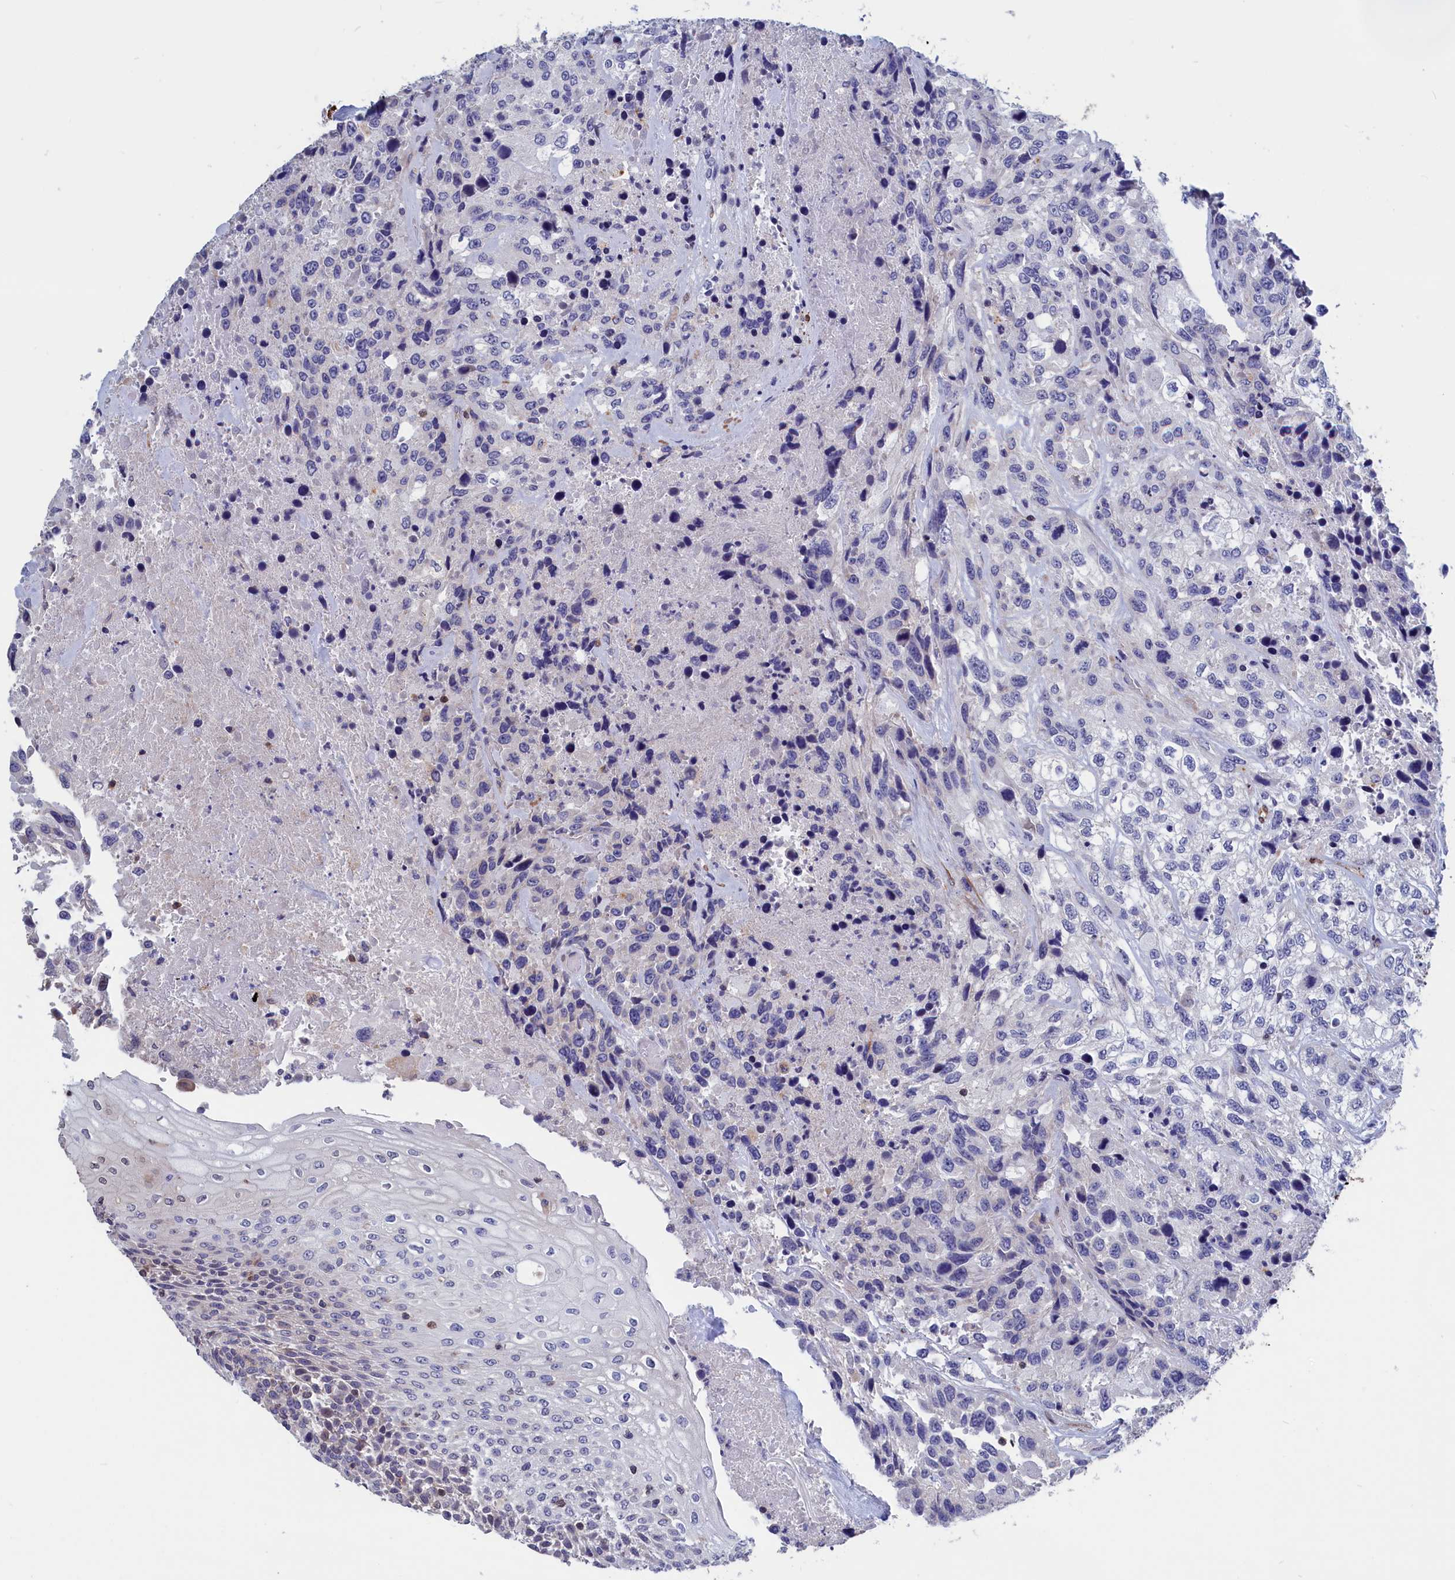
{"staining": {"intensity": "negative", "quantity": "none", "location": "none"}, "tissue": "urothelial cancer", "cell_type": "Tumor cells", "image_type": "cancer", "snomed": [{"axis": "morphology", "description": "Urothelial carcinoma, High grade"}, {"axis": "topography", "description": "Urinary bladder"}], "caption": "High-grade urothelial carcinoma was stained to show a protein in brown. There is no significant positivity in tumor cells. (DAB (3,3'-diaminobenzidine) IHC with hematoxylin counter stain).", "gene": "CRIP1", "patient": {"sex": "female", "age": 70}}